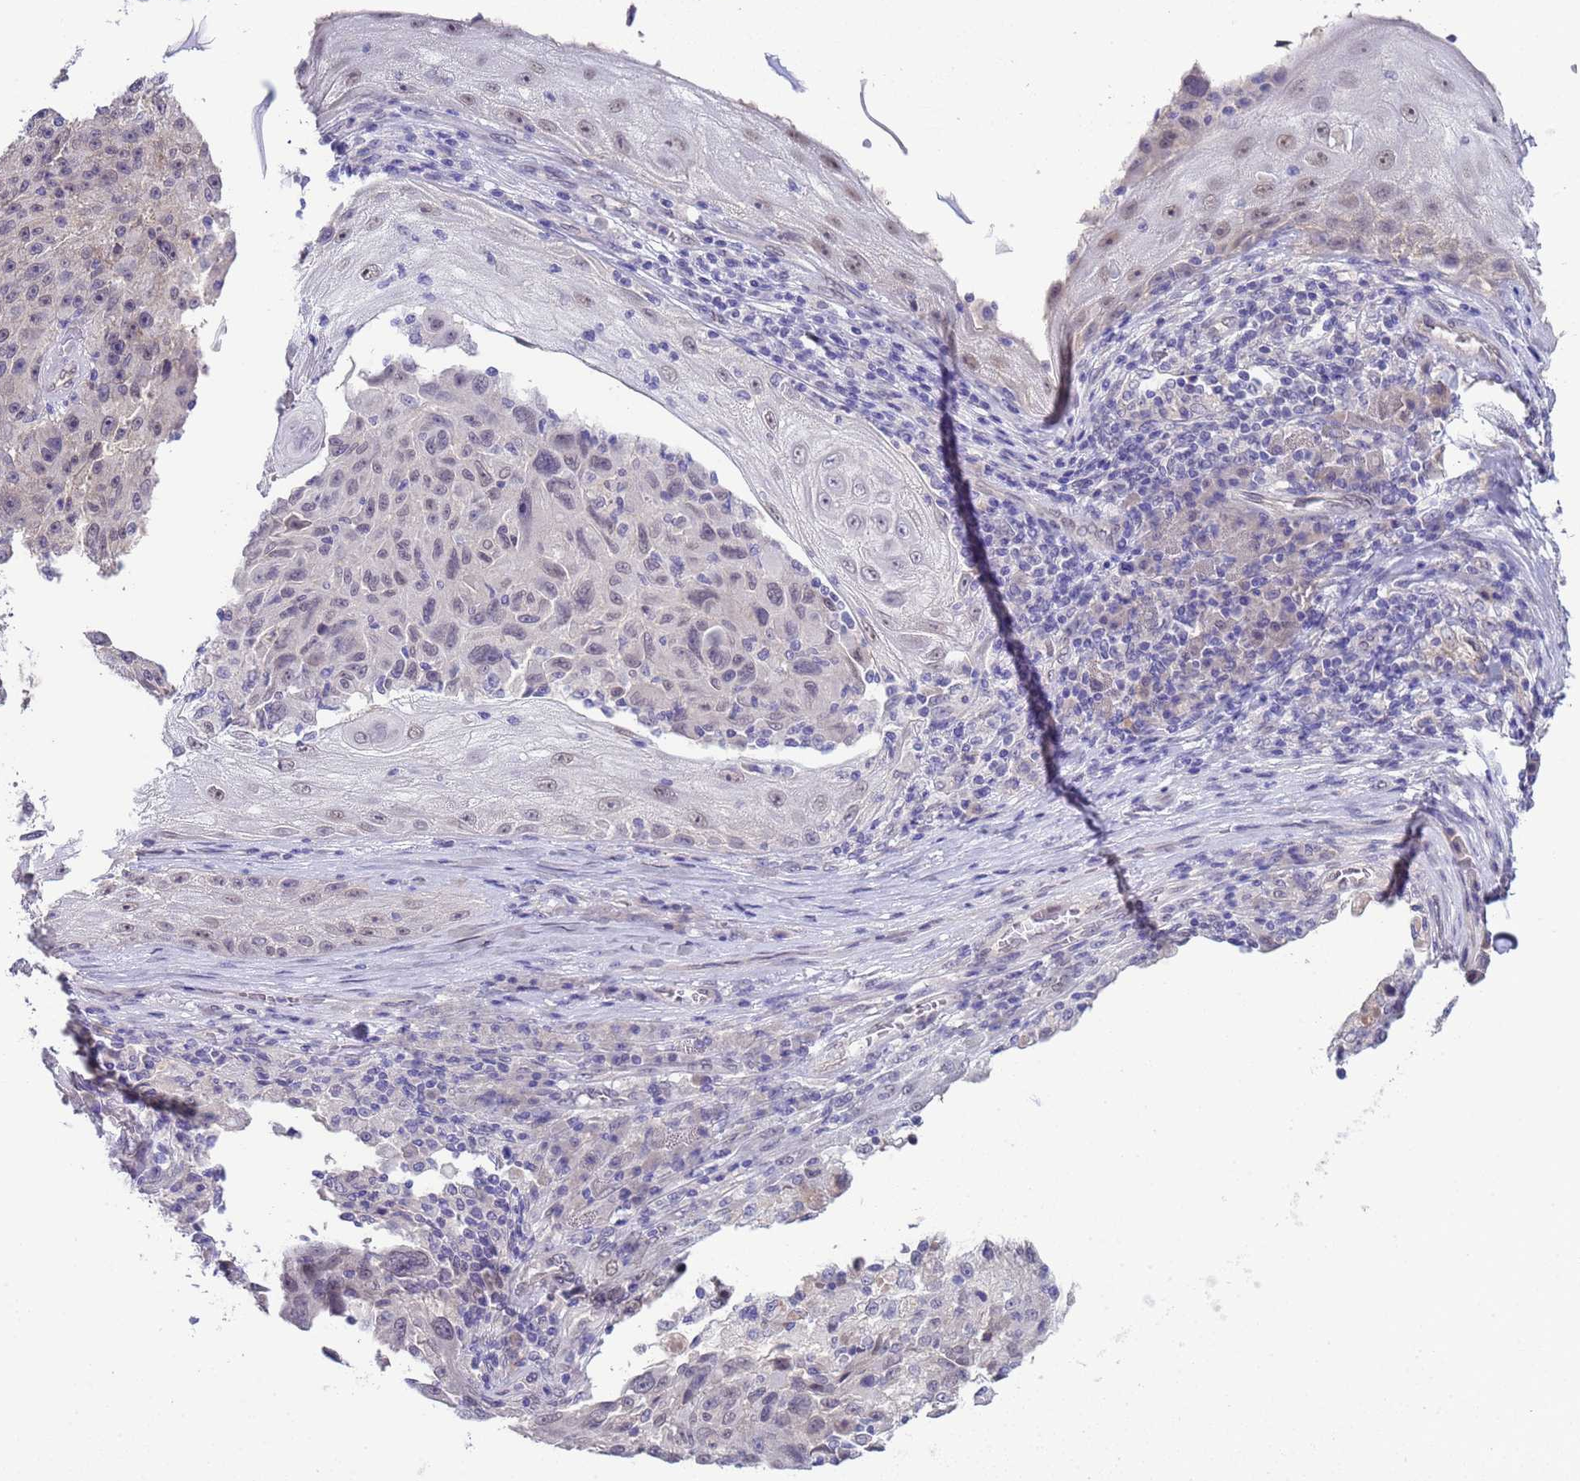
{"staining": {"intensity": "negative", "quantity": "none", "location": "none"}, "tissue": "melanoma", "cell_type": "Tumor cells", "image_type": "cancer", "snomed": [{"axis": "morphology", "description": "Malignant melanoma, NOS"}, {"axis": "topography", "description": "Skin"}], "caption": "An immunohistochemistry (IHC) histopathology image of malignant melanoma is shown. There is no staining in tumor cells of malignant melanoma.", "gene": "TRMT10A", "patient": {"sex": "male", "age": 53}}